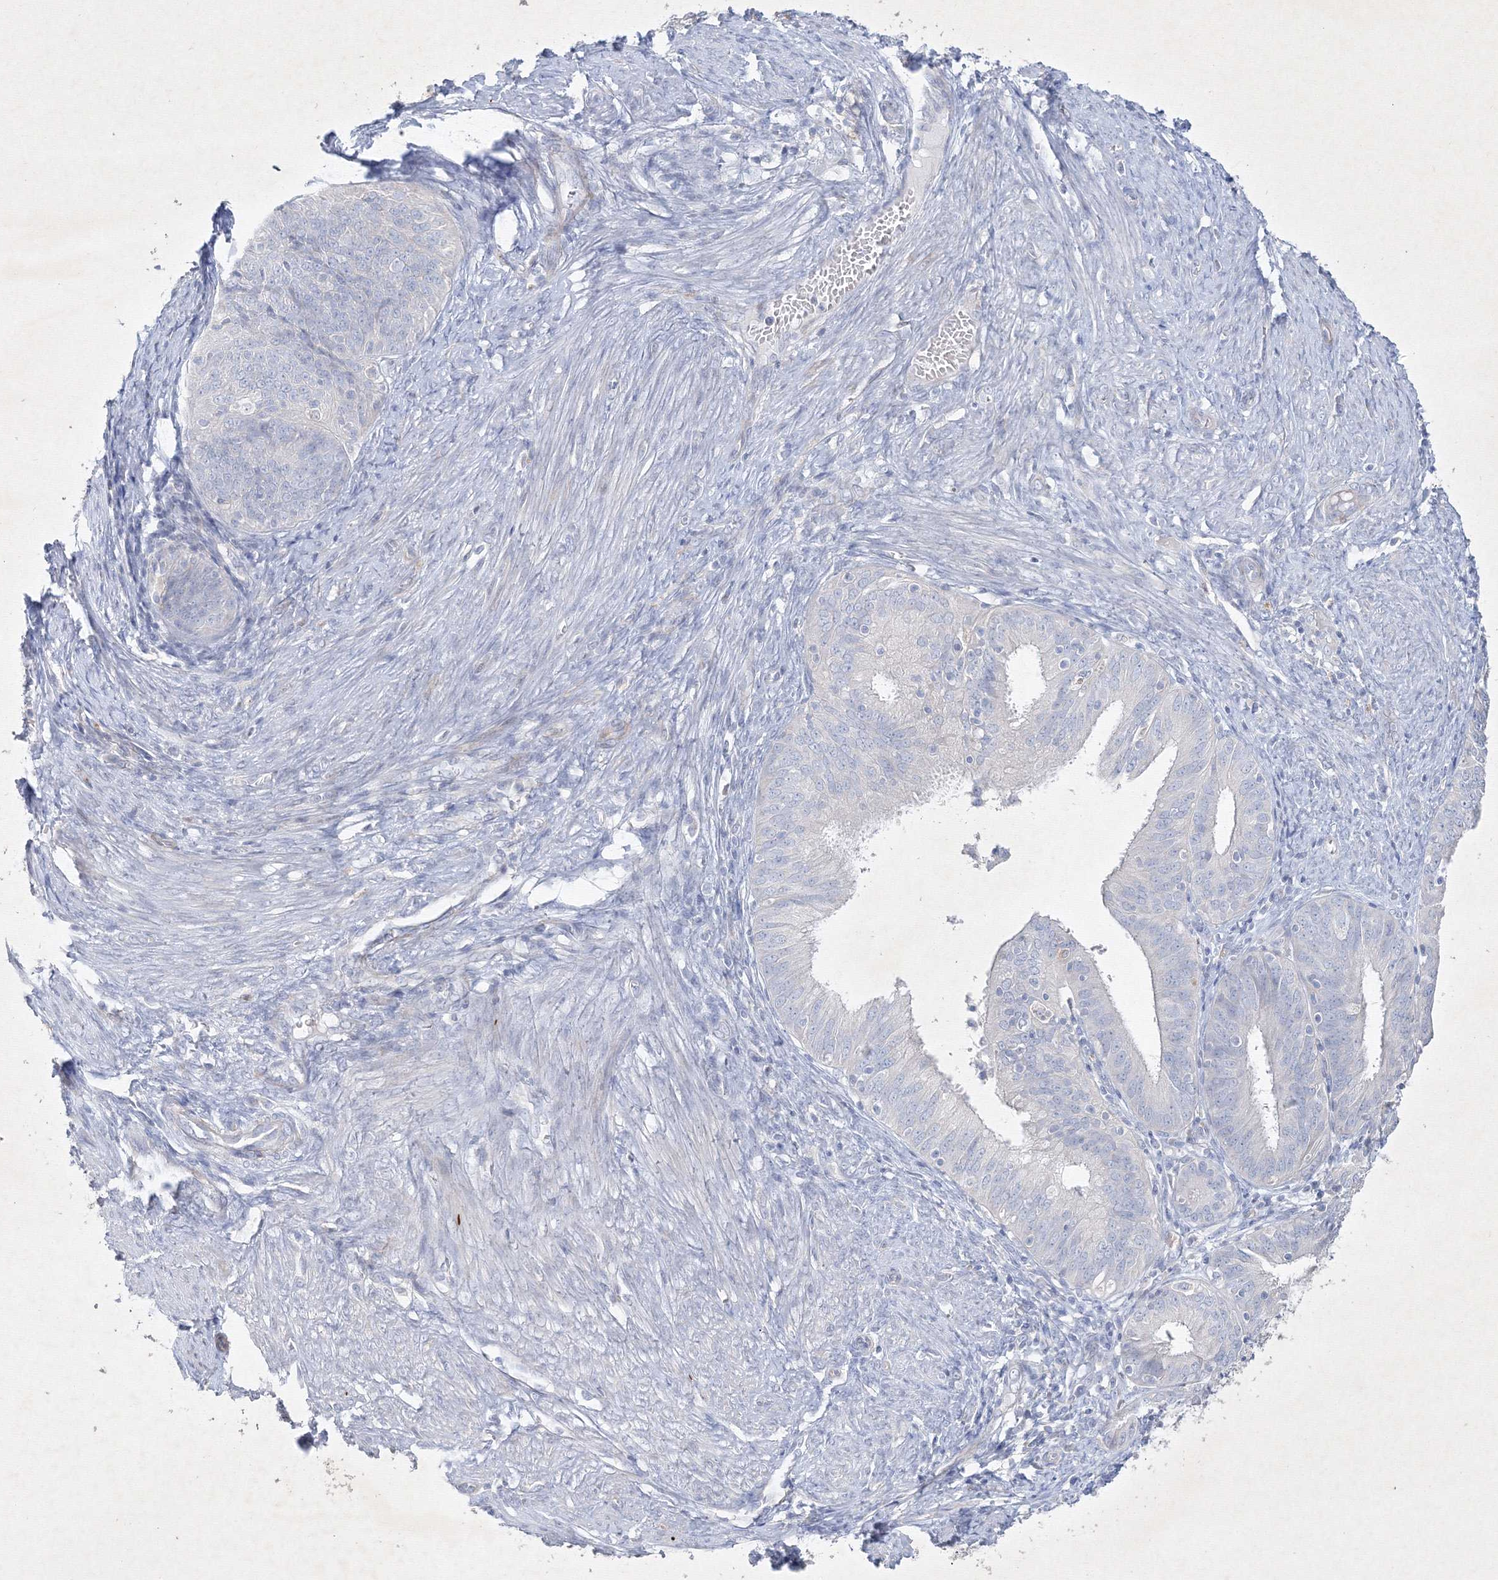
{"staining": {"intensity": "negative", "quantity": "none", "location": "none"}, "tissue": "endometrial cancer", "cell_type": "Tumor cells", "image_type": "cancer", "snomed": [{"axis": "morphology", "description": "Adenocarcinoma, NOS"}, {"axis": "topography", "description": "Endometrium"}], "caption": "Tumor cells show no significant protein staining in endometrial cancer.", "gene": "CXXC4", "patient": {"sex": "female", "age": 51}}